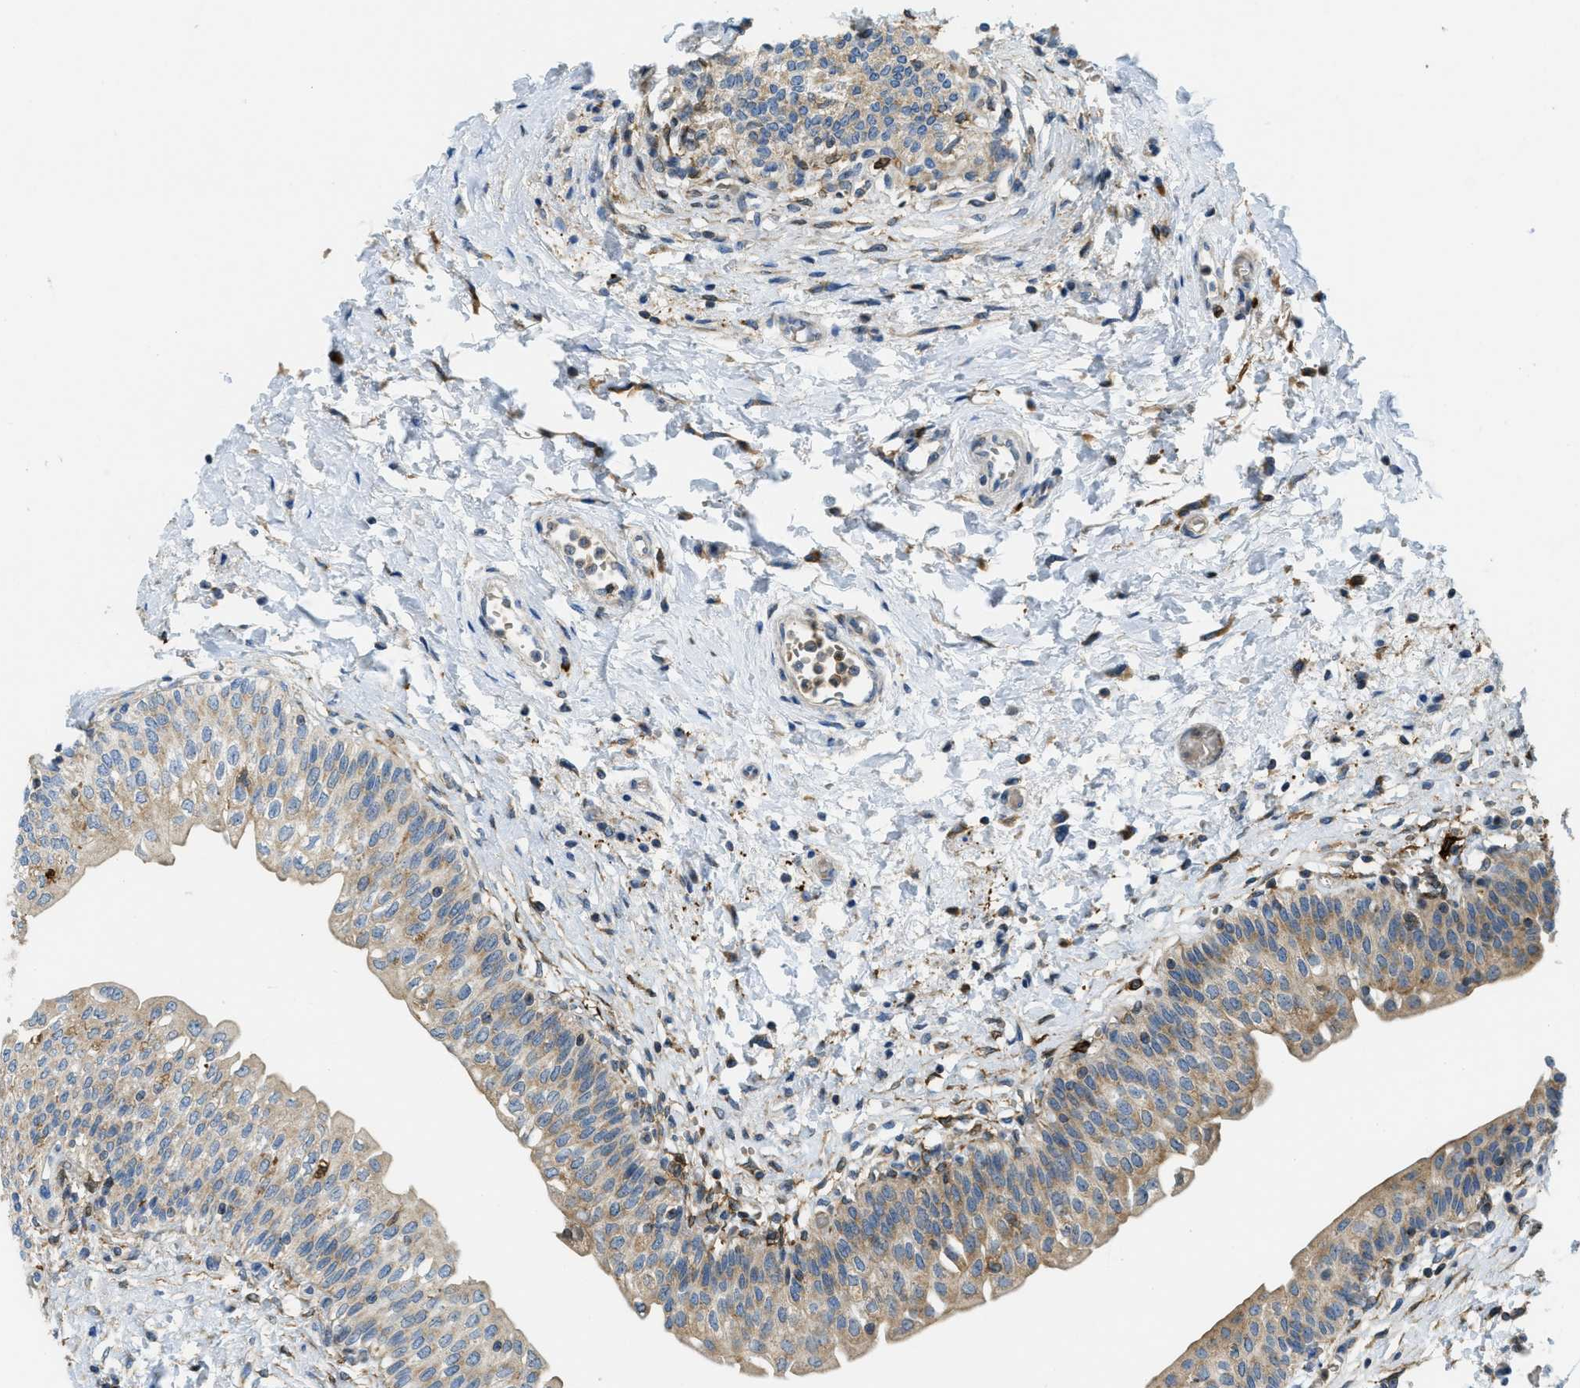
{"staining": {"intensity": "moderate", "quantity": ">75%", "location": "cytoplasmic/membranous"}, "tissue": "urinary bladder", "cell_type": "Urothelial cells", "image_type": "normal", "snomed": [{"axis": "morphology", "description": "Normal tissue, NOS"}, {"axis": "topography", "description": "Urinary bladder"}], "caption": "Immunohistochemistry (IHC) histopathology image of benign urinary bladder stained for a protein (brown), which demonstrates medium levels of moderate cytoplasmic/membranous staining in about >75% of urothelial cells.", "gene": "RFFL", "patient": {"sex": "male", "age": 55}}